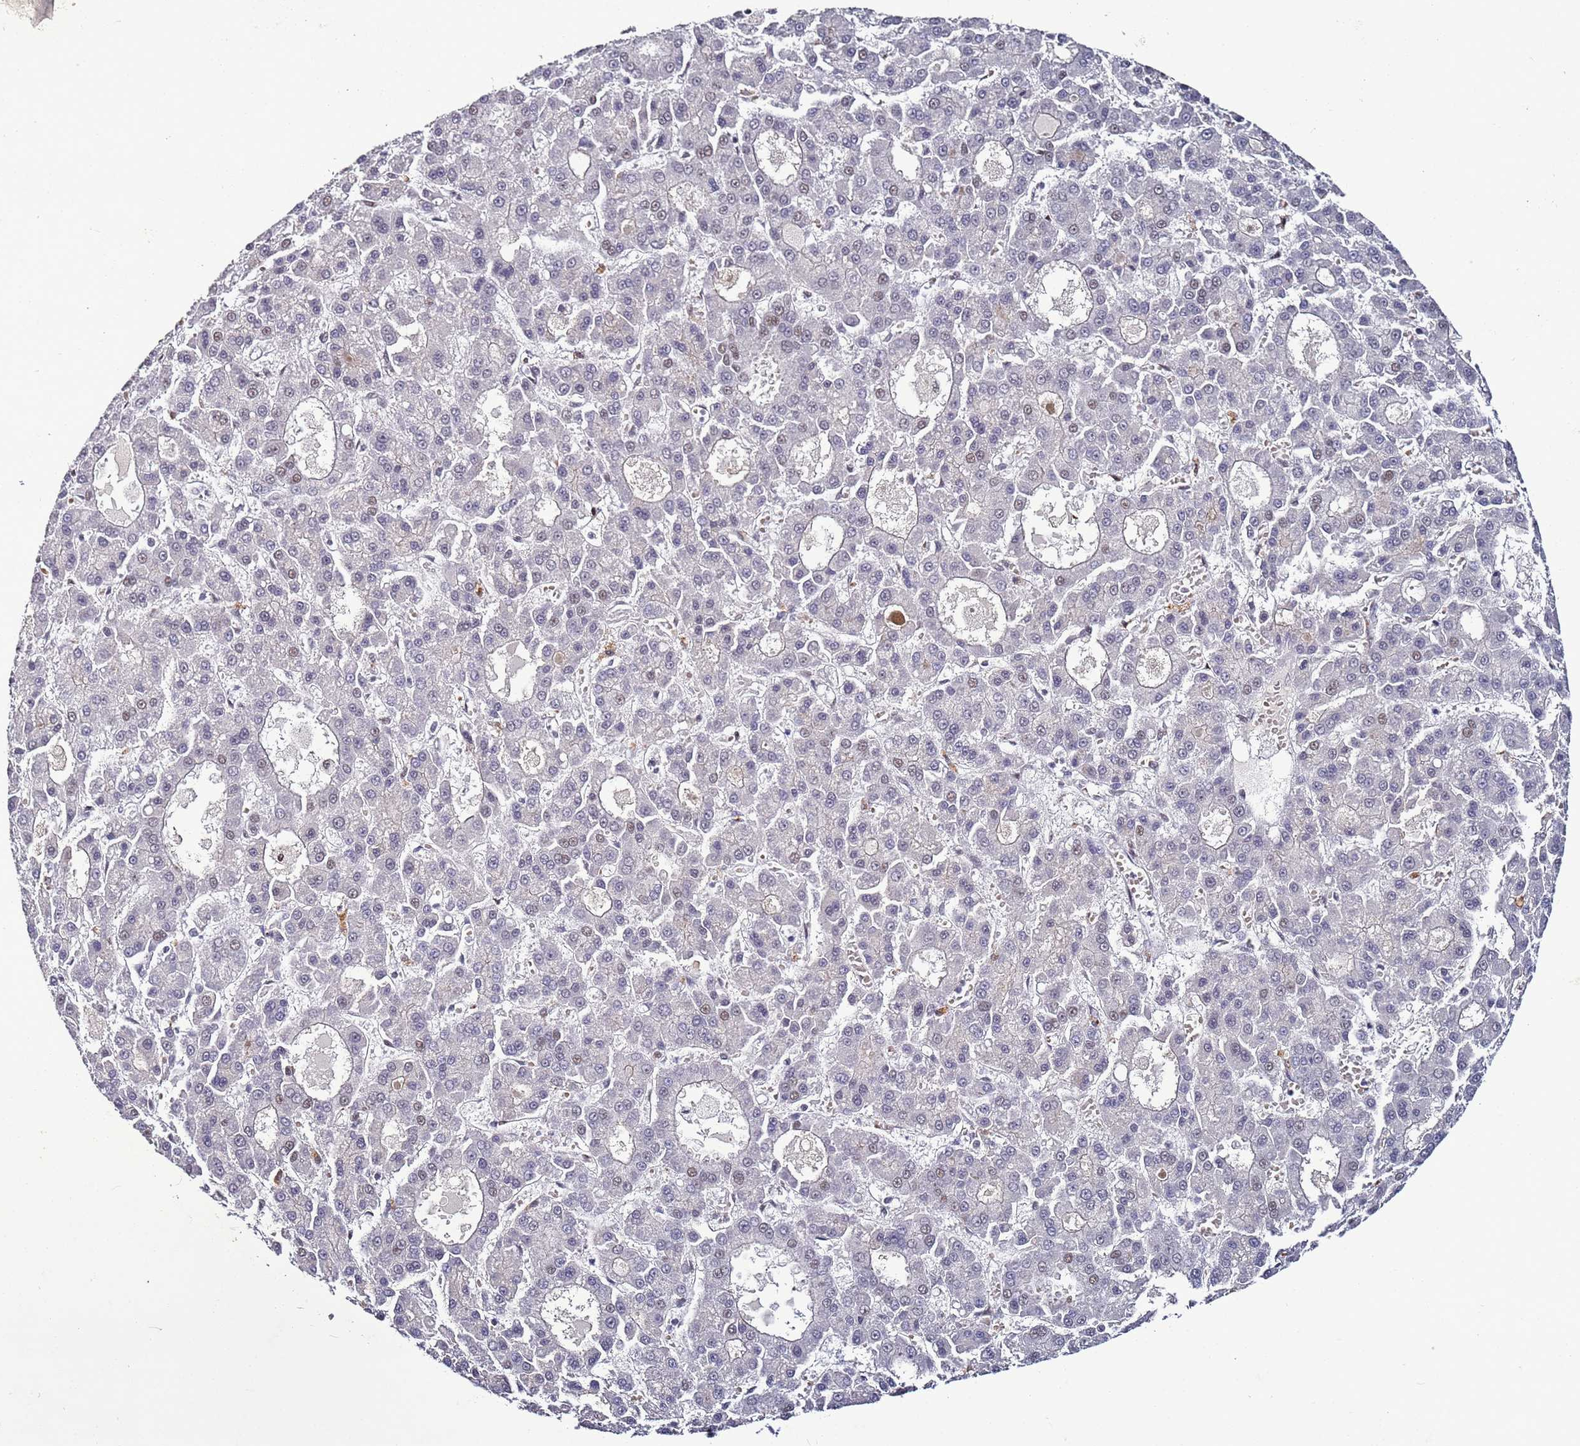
{"staining": {"intensity": "weak", "quantity": "<25%", "location": "nuclear"}, "tissue": "liver cancer", "cell_type": "Tumor cells", "image_type": "cancer", "snomed": [{"axis": "morphology", "description": "Carcinoma, Hepatocellular, NOS"}, {"axis": "topography", "description": "Liver"}], "caption": "Immunohistochemistry image of neoplastic tissue: human liver cancer stained with DAB (3,3'-diaminobenzidine) displays no significant protein expression in tumor cells.", "gene": "PSMA7", "patient": {"sex": "male", "age": 70}}